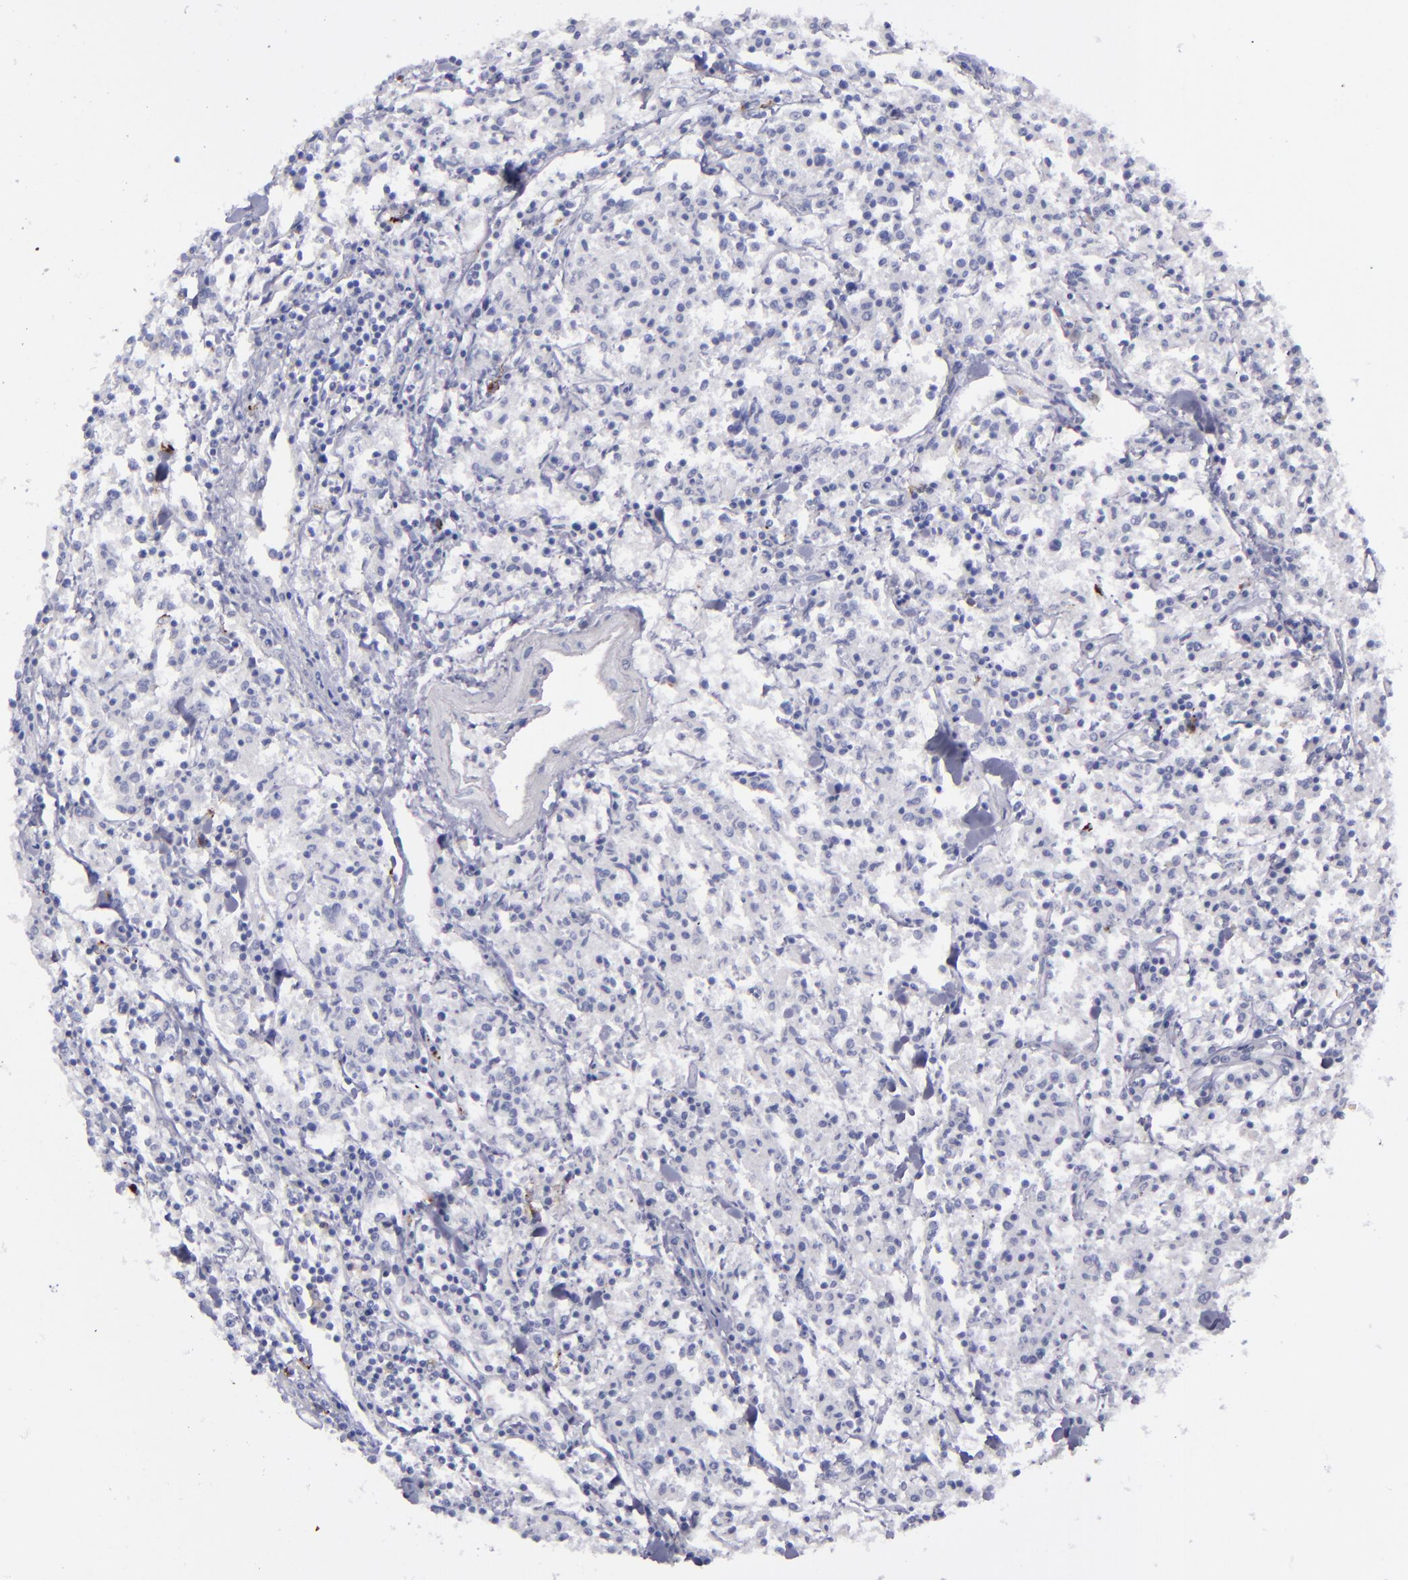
{"staining": {"intensity": "negative", "quantity": "none", "location": "none"}, "tissue": "lymphoma", "cell_type": "Tumor cells", "image_type": "cancer", "snomed": [{"axis": "morphology", "description": "Malignant lymphoma, non-Hodgkin's type, Low grade"}, {"axis": "topography", "description": "Small intestine"}], "caption": "Tumor cells are negative for brown protein staining in low-grade malignant lymphoma, non-Hodgkin's type.", "gene": "ANPEP", "patient": {"sex": "female", "age": 59}}